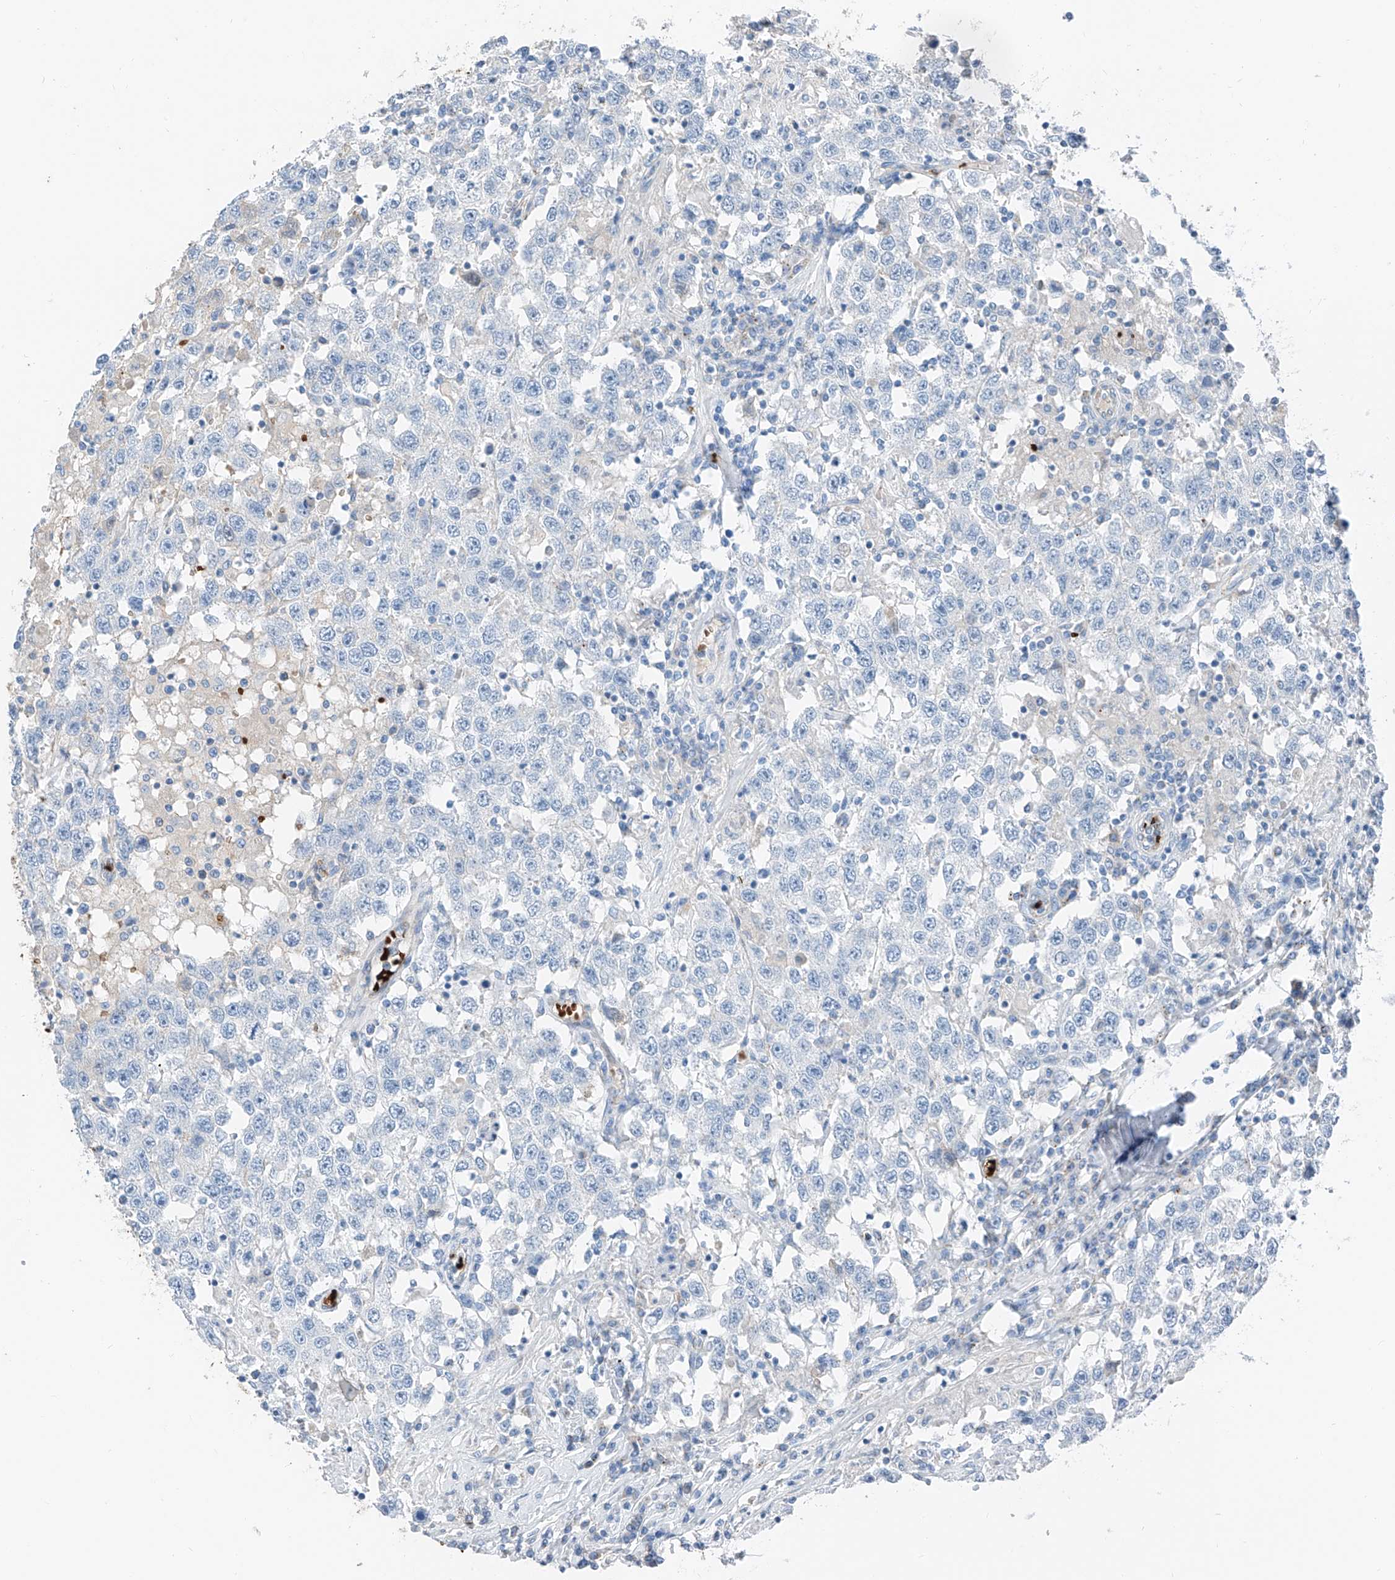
{"staining": {"intensity": "negative", "quantity": "none", "location": "none"}, "tissue": "testis cancer", "cell_type": "Tumor cells", "image_type": "cancer", "snomed": [{"axis": "morphology", "description": "Seminoma, NOS"}, {"axis": "topography", "description": "Testis"}], "caption": "This histopathology image is of testis cancer stained with immunohistochemistry to label a protein in brown with the nuclei are counter-stained blue. There is no expression in tumor cells.", "gene": "PRSS23", "patient": {"sex": "male", "age": 41}}